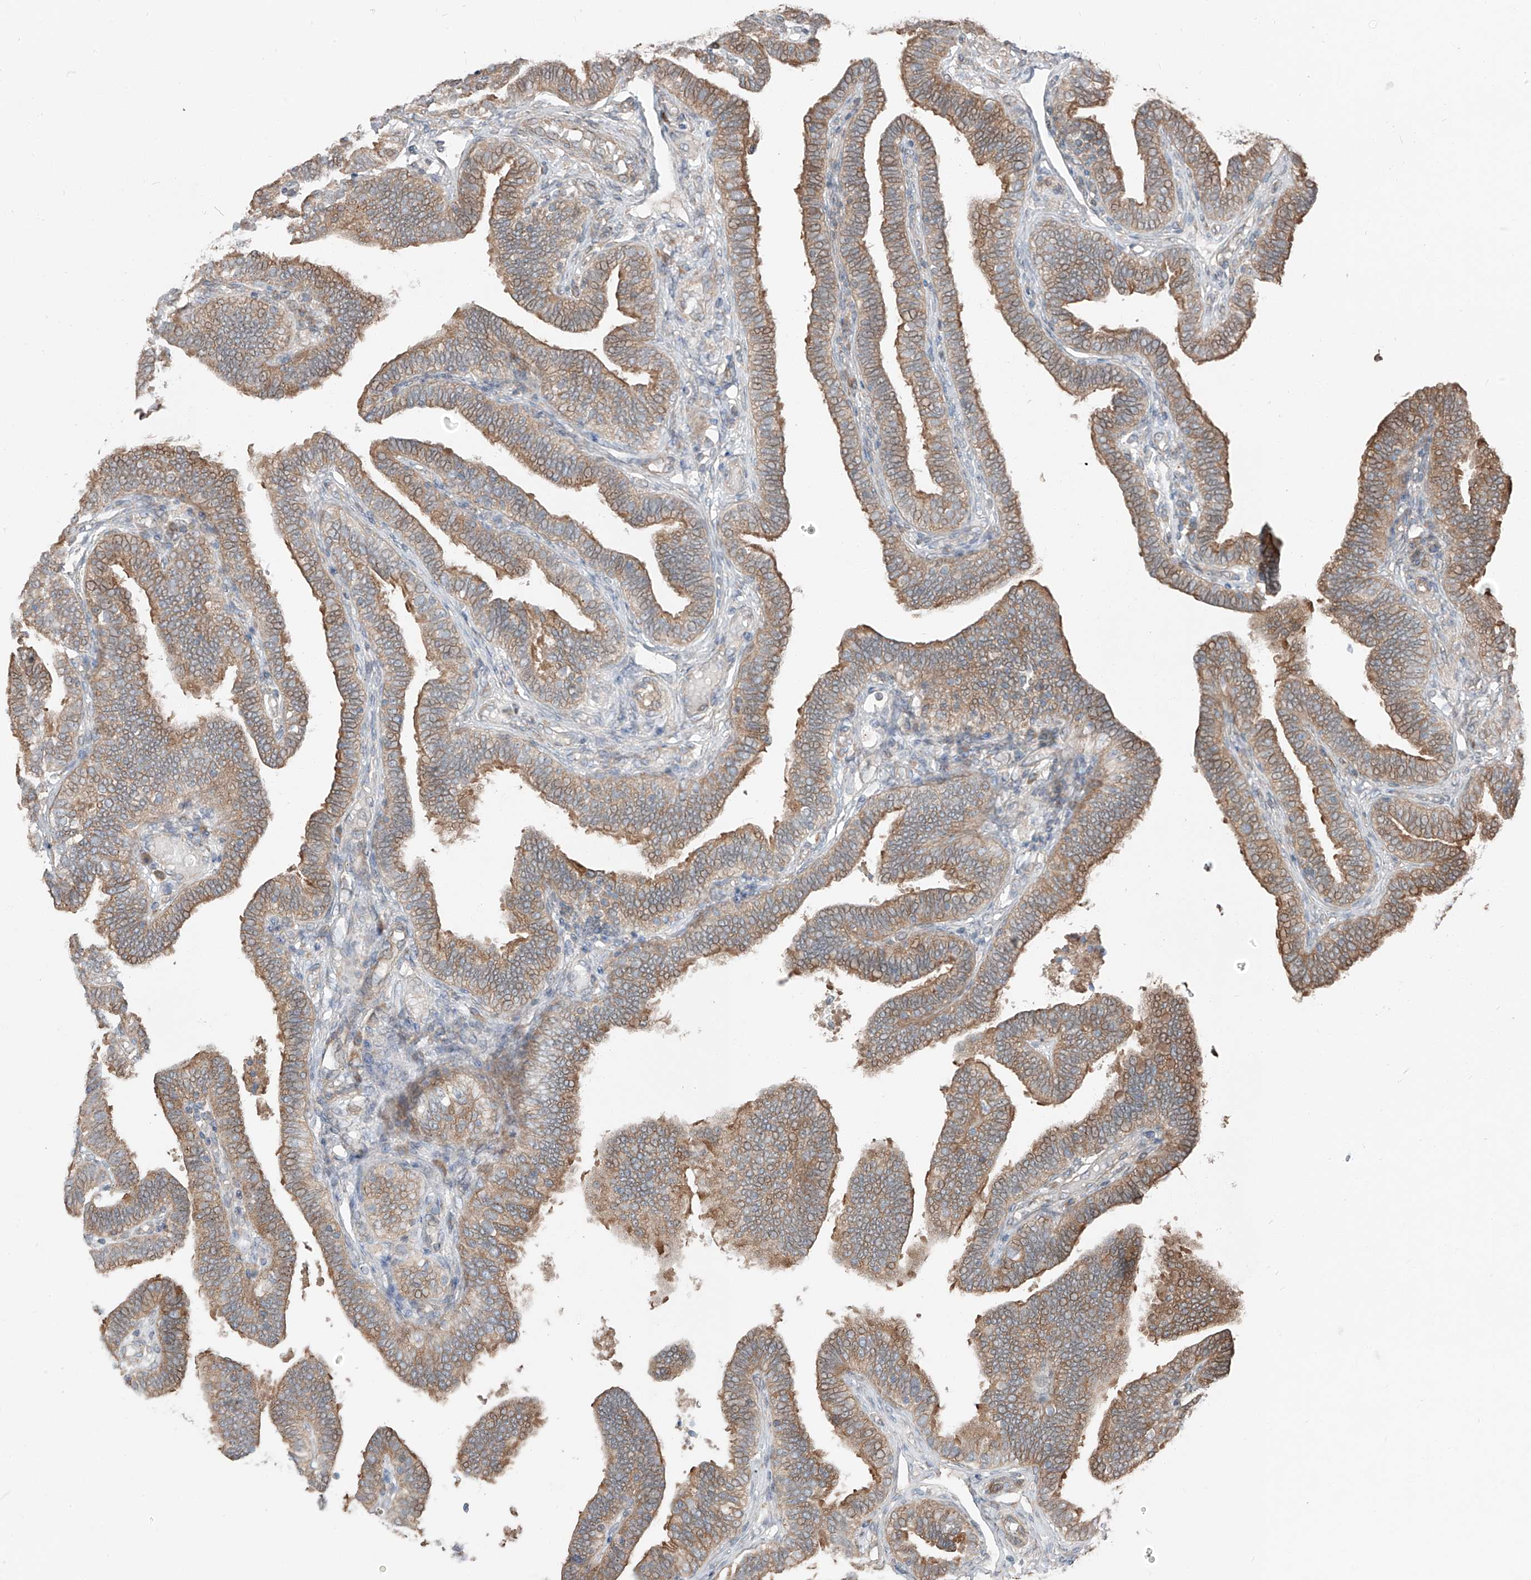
{"staining": {"intensity": "moderate", "quantity": ">75%", "location": "cytoplasmic/membranous"}, "tissue": "fallopian tube", "cell_type": "Glandular cells", "image_type": "normal", "snomed": [{"axis": "morphology", "description": "Normal tissue, NOS"}, {"axis": "topography", "description": "Fallopian tube"}], "caption": "Immunohistochemistry micrograph of normal fallopian tube: fallopian tube stained using immunohistochemistry (IHC) demonstrates medium levels of moderate protein expression localized specifically in the cytoplasmic/membranous of glandular cells, appearing as a cytoplasmic/membranous brown color.", "gene": "CEP162", "patient": {"sex": "female", "age": 39}}